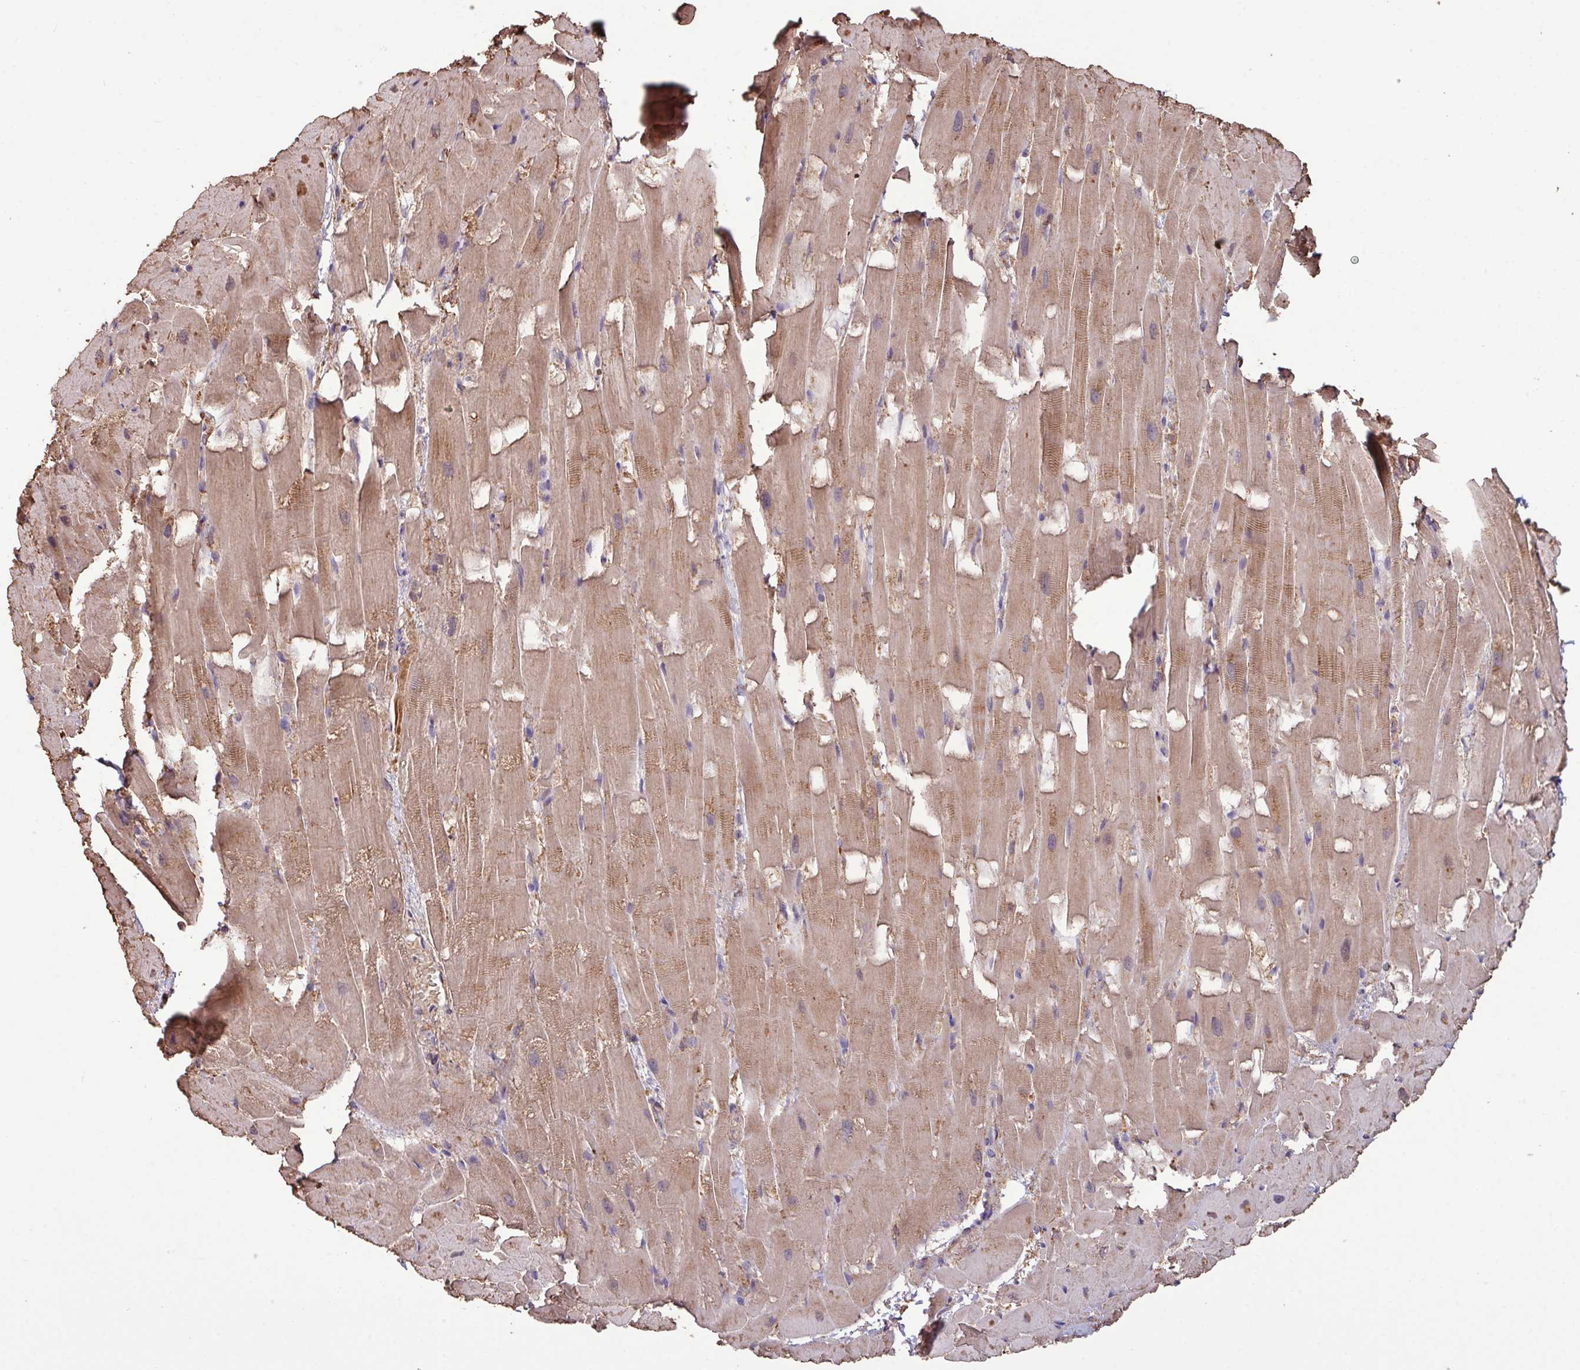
{"staining": {"intensity": "moderate", "quantity": ">75%", "location": "cytoplasmic/membranous"}, "tissue": "heart muscle", "cell_type": "Cardiomyocytes", "image_type": "normal", "snomed": [{"axis": "morphology", "description": "Normal tissue, NOS"}, {"axis": "topography", "description": "Heart"}], "caption": "This is a photomicrograph of immunohistochemistry (IHC) staining of benign heart muscle, which shows moderate staining in the cytoplasmic/membranous of cardiomyocytes.", "gene": "CAMK2A", "patient": {"sex": "male", "age": 37}}